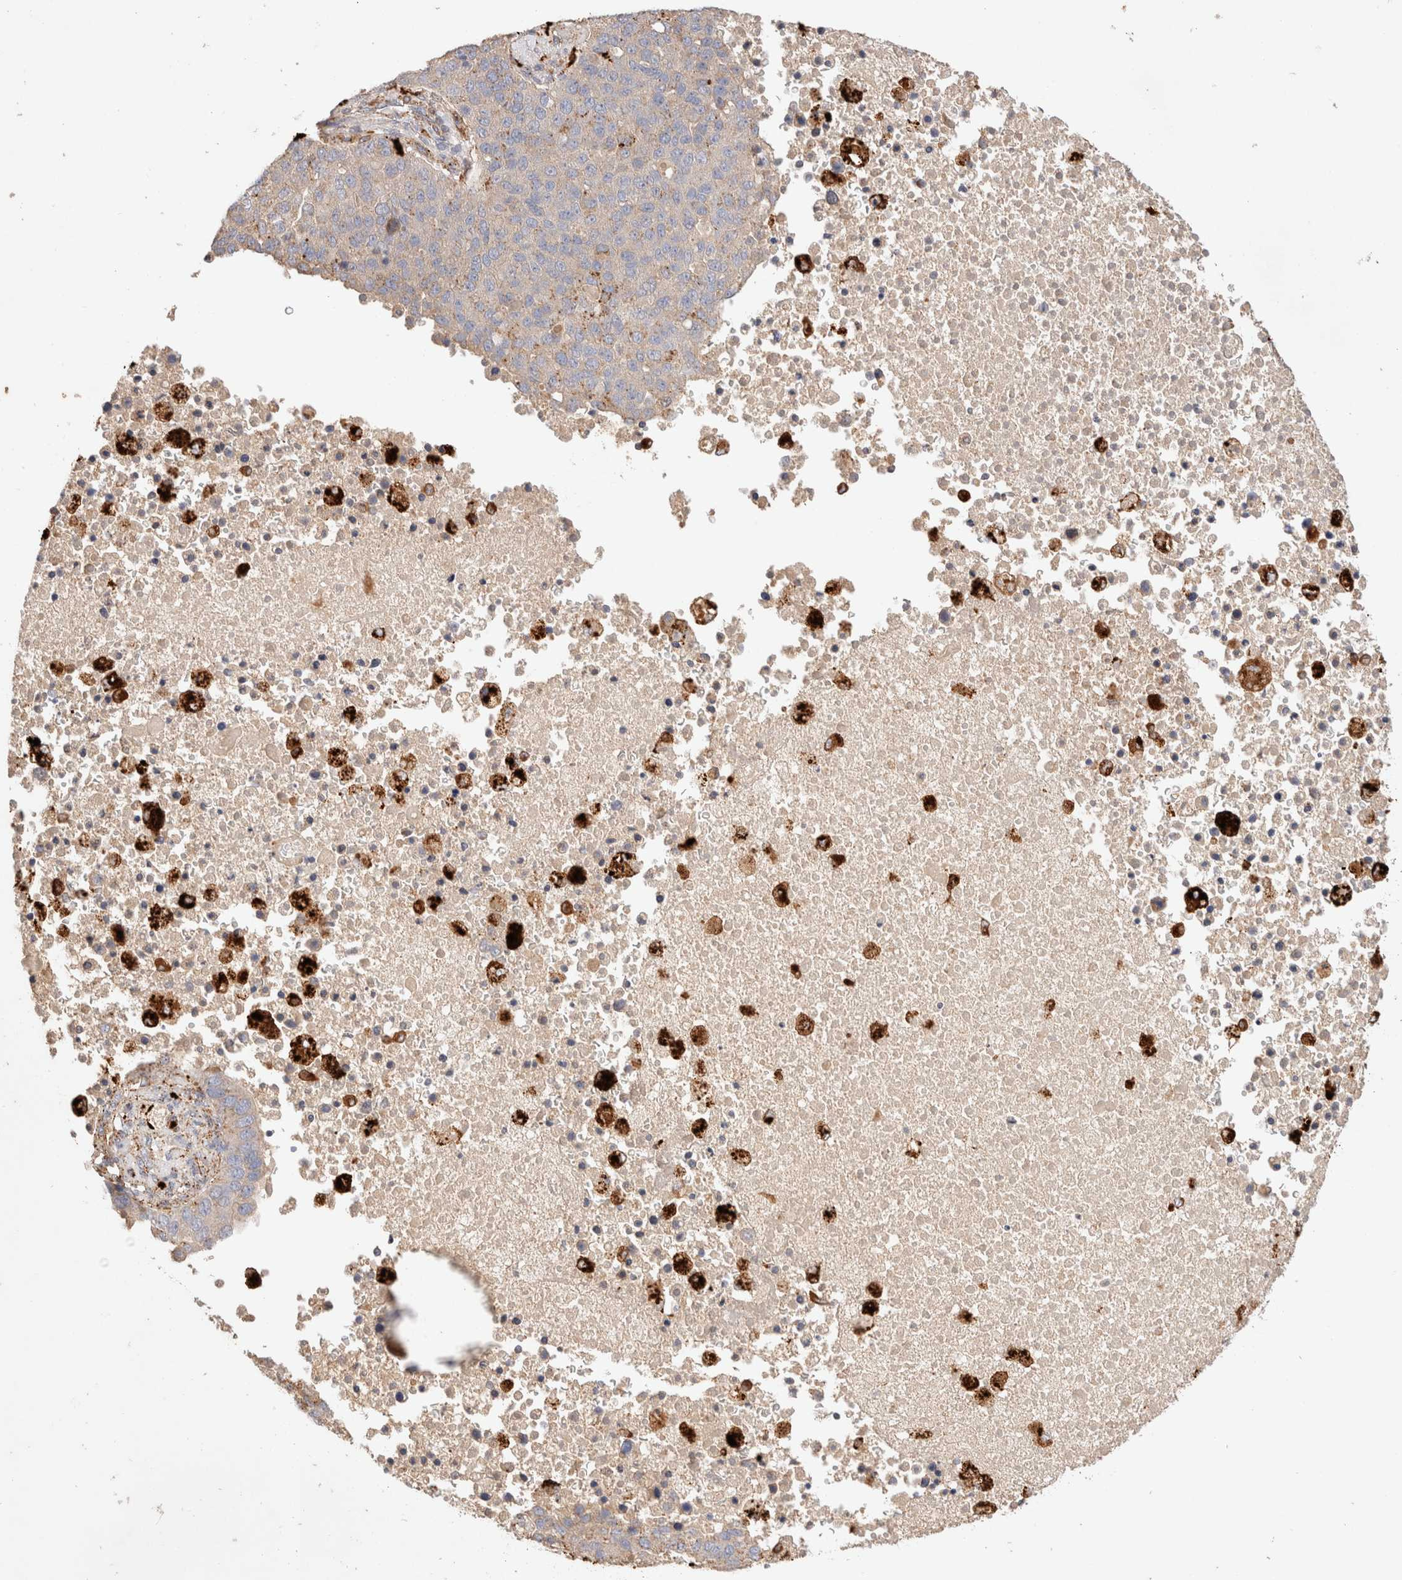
{"staining": {"intensity": "weak", "quantity": "<25%", "location": "cytoplasmic/membranous"}, "tissue": "pancreatic cancer", "cell_type": "Tumor cells", "image_type": "cancer", "snomed": [{"axis": "morphology", "description": "Adenocarcinoma, NOS"}, {"axis": "topography", "description": "Pancreas"}], "caption": "The IHC image has no significant expression in tumor cells of adenocarcinoma (pancreatic) tissue. (Brightfield microscopy of DAB immunohistochemistry at high magnification).", "gene": "RABEPK", "patient": {"sex": "female", "age": 61}}